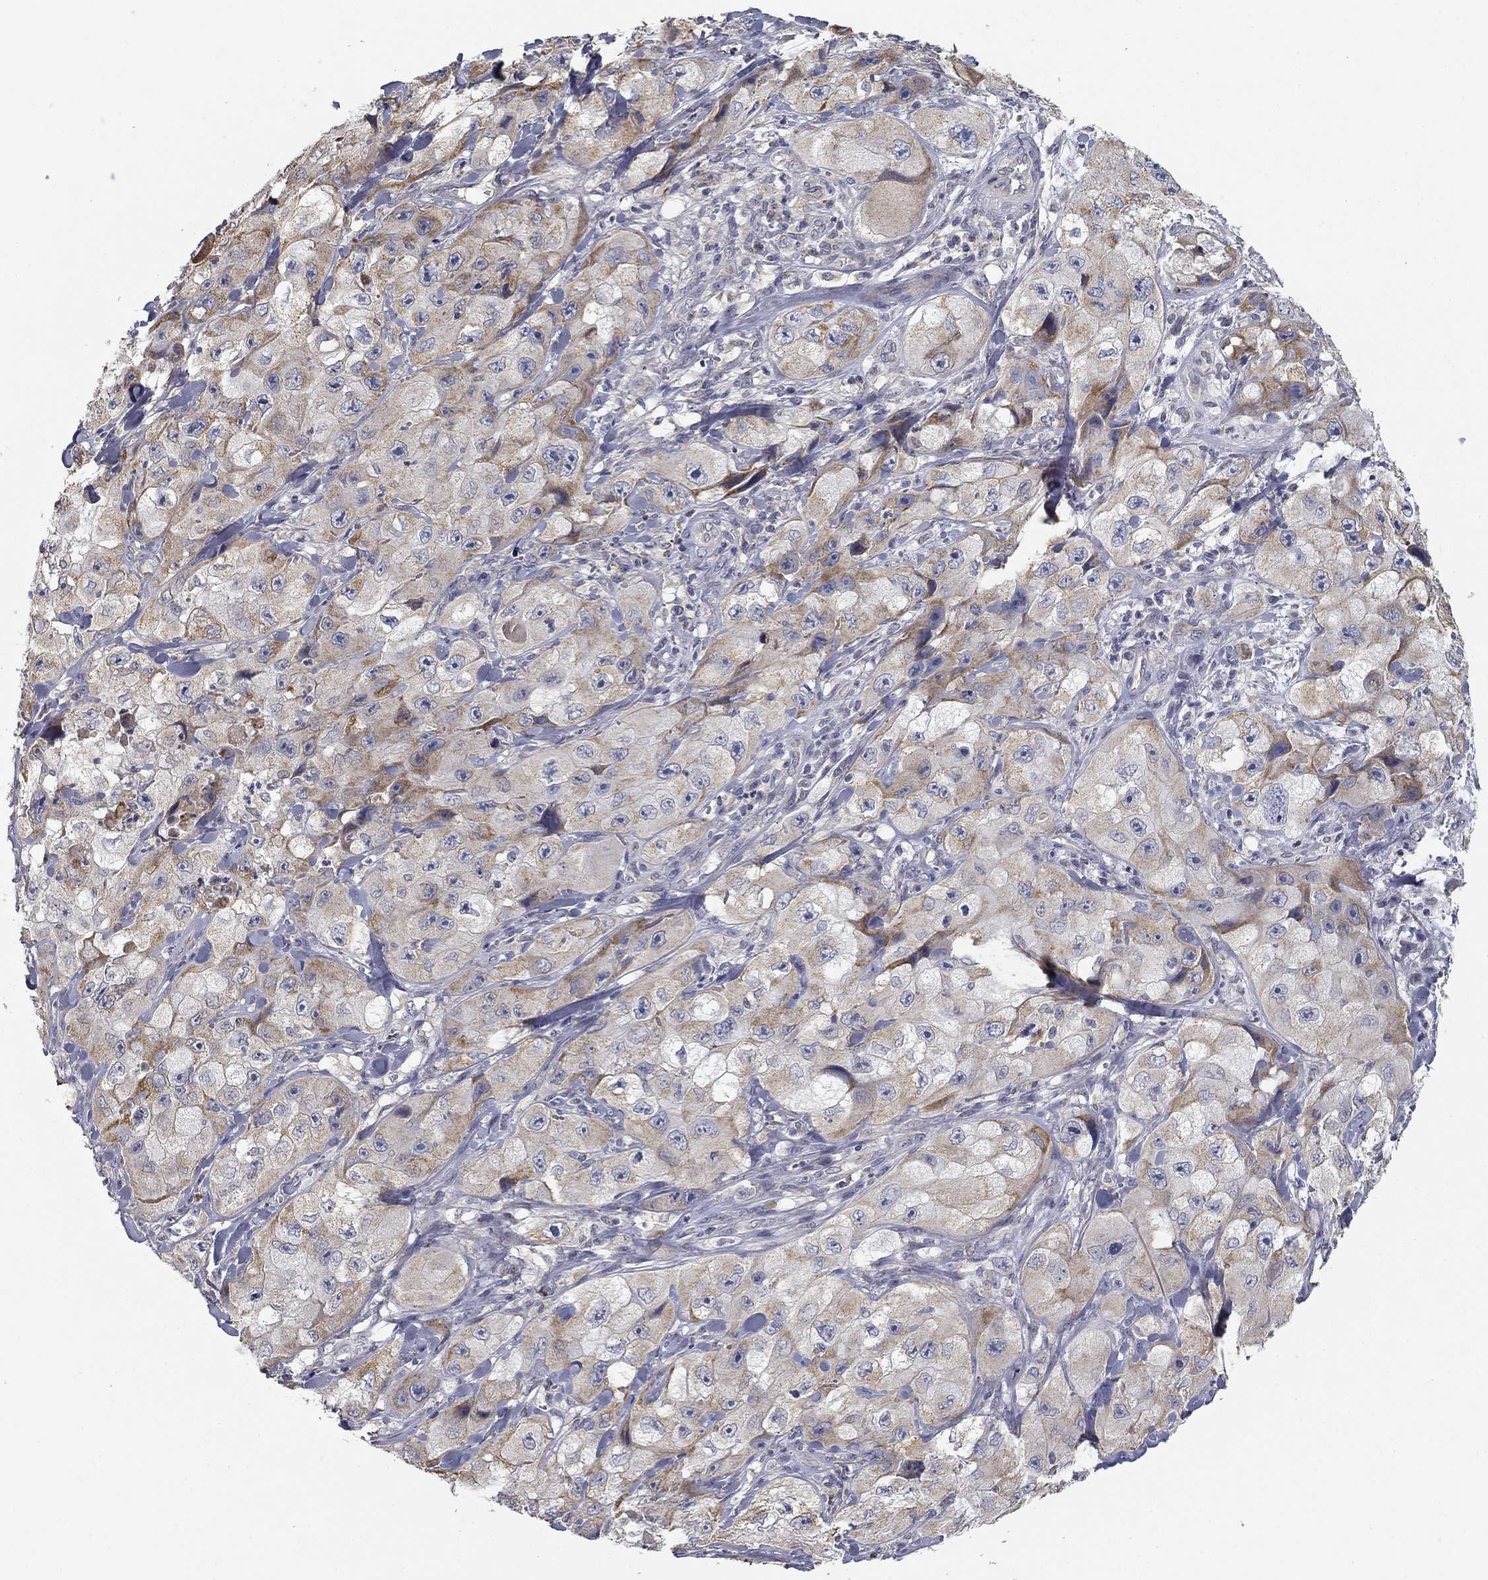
{"staining": {"intensity": "moderate", "quantity": "<25%", "location": "cytoplasmic/membranous"}, "tissue": "skin cancer", "cell_type": "Tumor cells", "image_type": "cancer", "snomed": [{"axis": "morphology", "description": "Squamous cell carcinoma, NOS"}, {"axis": "topography", "description": "Skin"}, {"axis": "topography", "description": "Subcutis"}], "caption": "The micrograph displays immunohistochemical staining of skin squamous cell carcinoma. There is moderate cytoplasmic/membranous positivity is identified in about <25% of tumor cells.", "gene": "SLC2A9", "patient": {"sex": "male", "age": 73}}